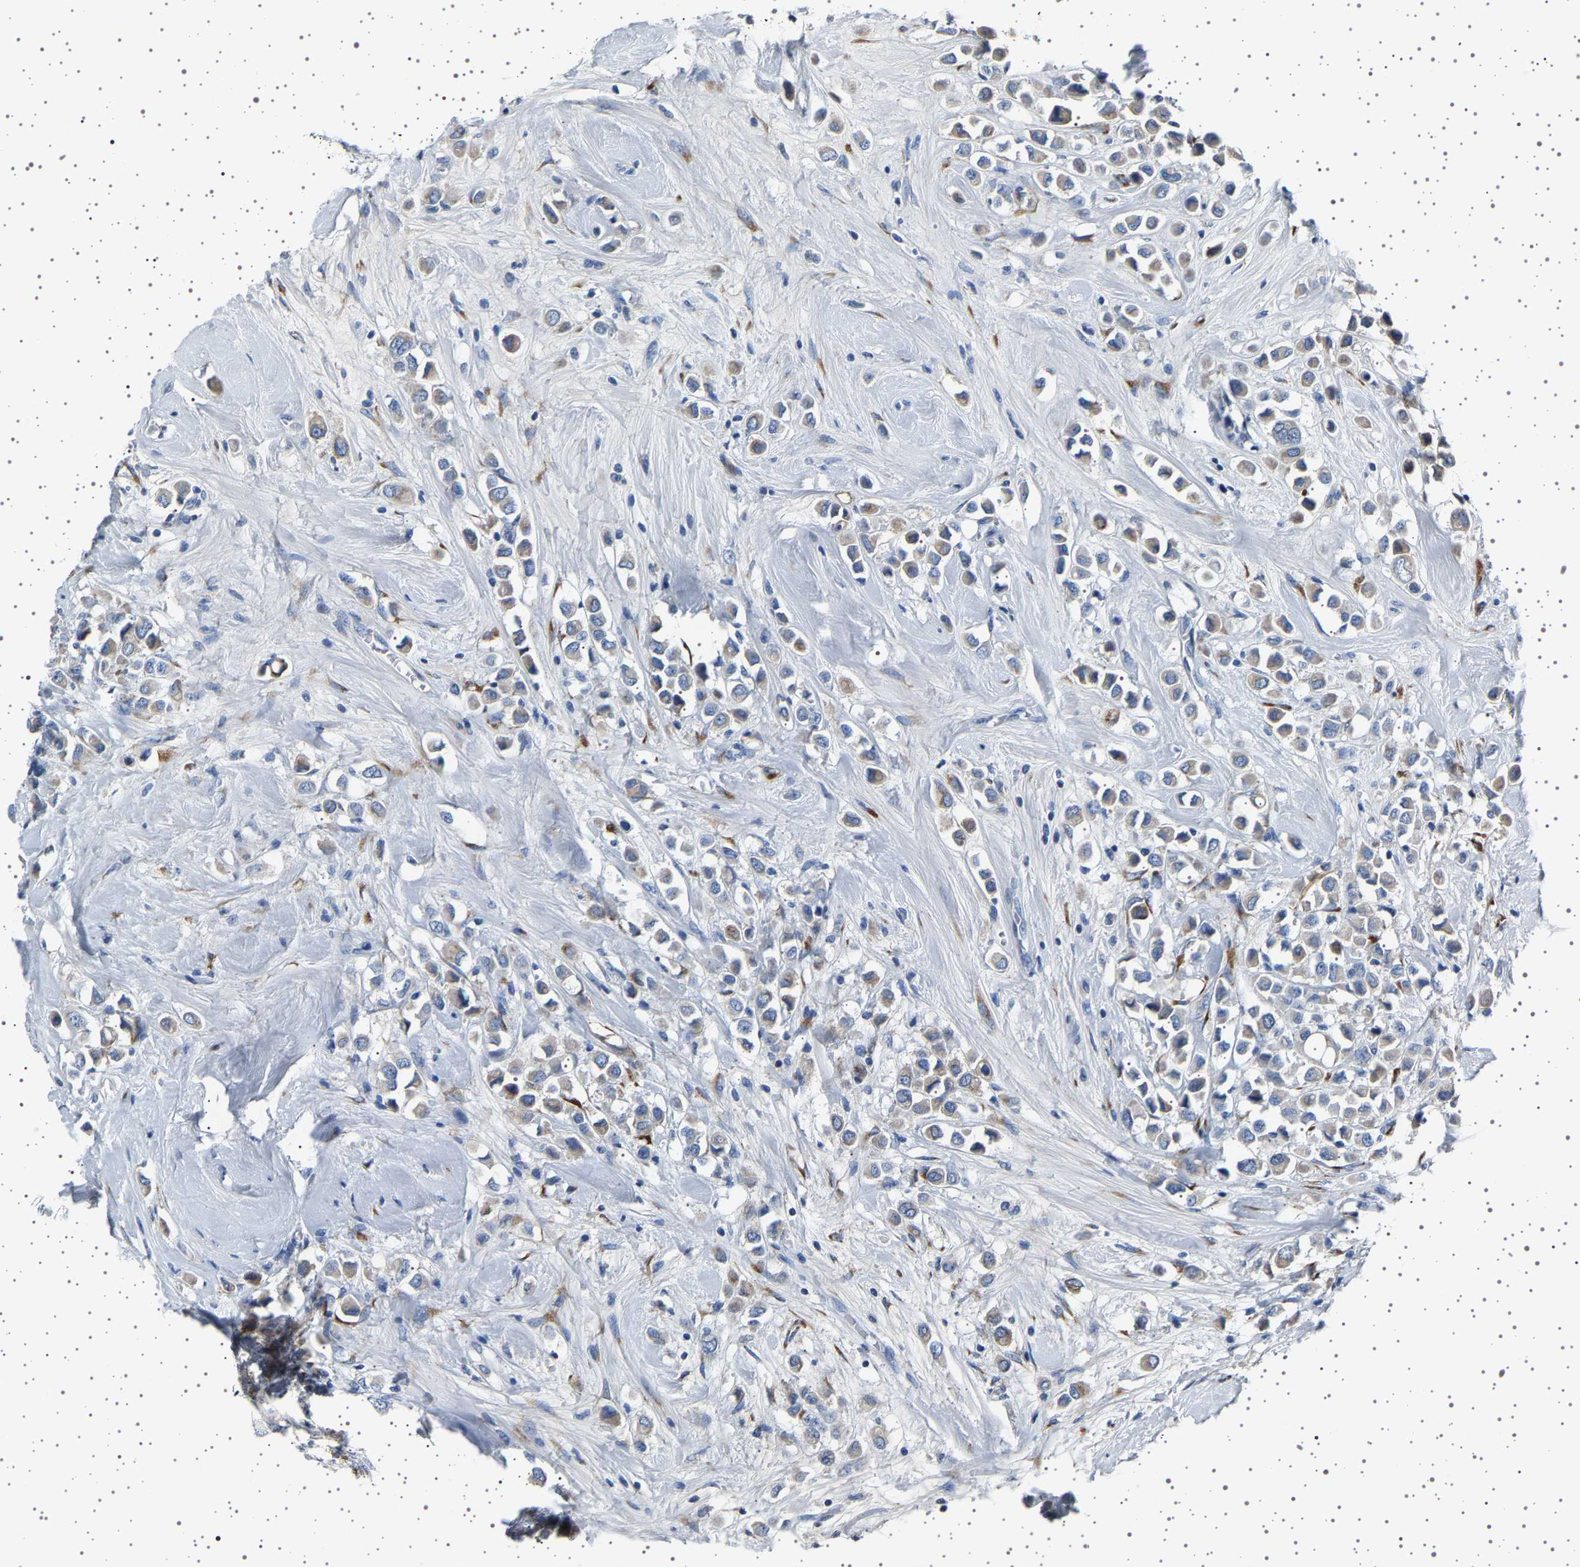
{"staining": {"intensity": "weak", "quantity": "25%-75%", "location": "cytoplasmic/membranous"}, "tissue": "breast cancer", "cell_type": "Tumor cells", "image_type": "cancer", "snomed": [{"axis": "morphology", "description": "Duct carcinoma"}, {"axis": "topography", "description": "Breast"}], "caption": "Breast cancer (invasive ductal carcinoma) stained for a protein (brown) demonstrates weak cytoplasmic/membranous positive positivity in approximately 25%-75% of tumor cells.", "gene": "FTCD", "patient": {"sex": "female", "age": 61}}